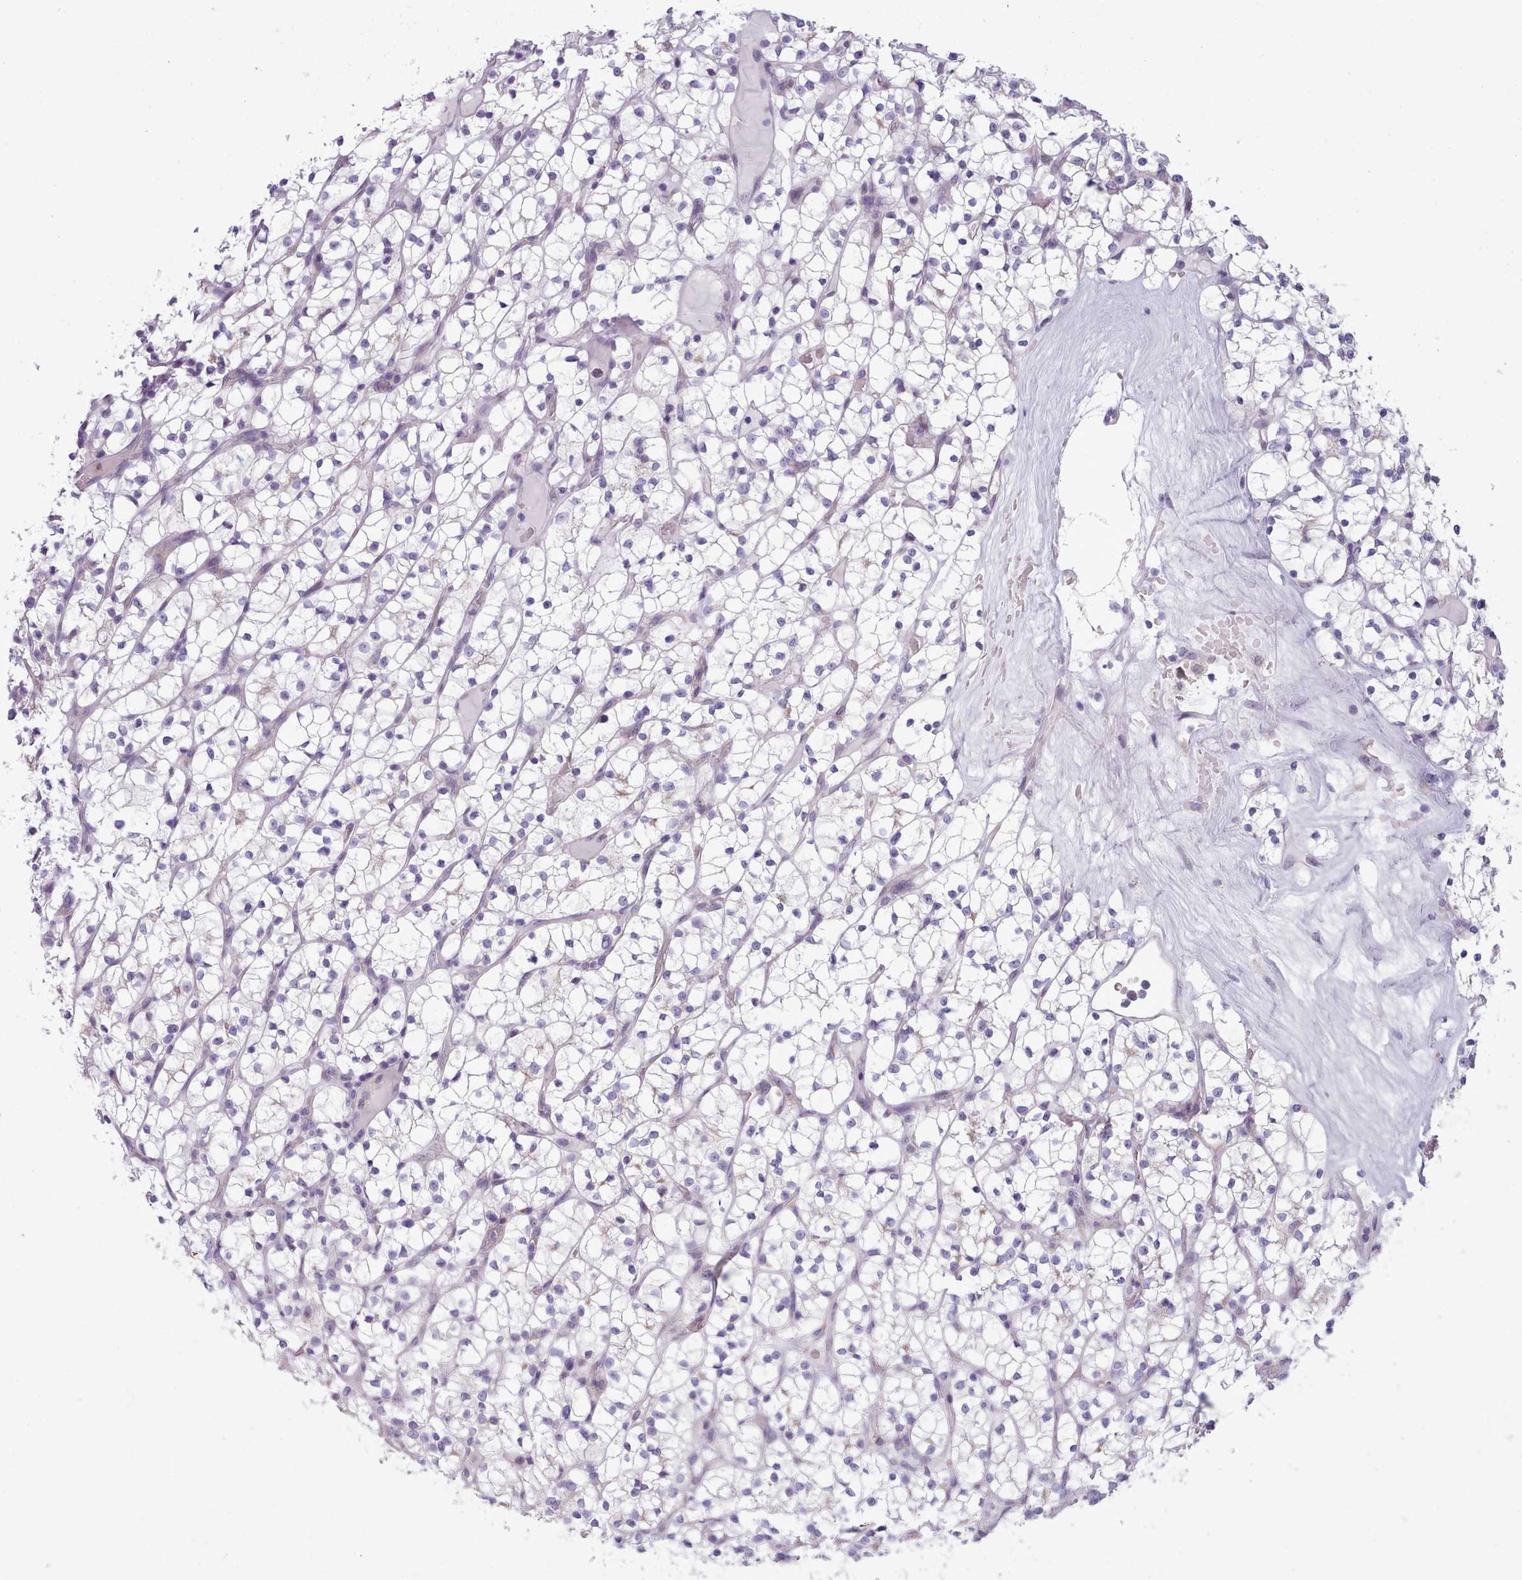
{"staining": {"intensity": "negative", "quantity": "none", "location": "none"}, "tissue": "renal cancer", "cell_type": "Tumor cells", "image_type": "cancer", "snomed": [{"axis": "morphology", "description": "Adenocarcinoma, NOS"}, {"axis": "topography", "description": "Kidney"}], "caption": "This is an IHC image of human renal adenocarcinoma. There is no positivity in tumor cells.", "gene": "MYRFL", "patient": {"sex": "female", "age": 64}}